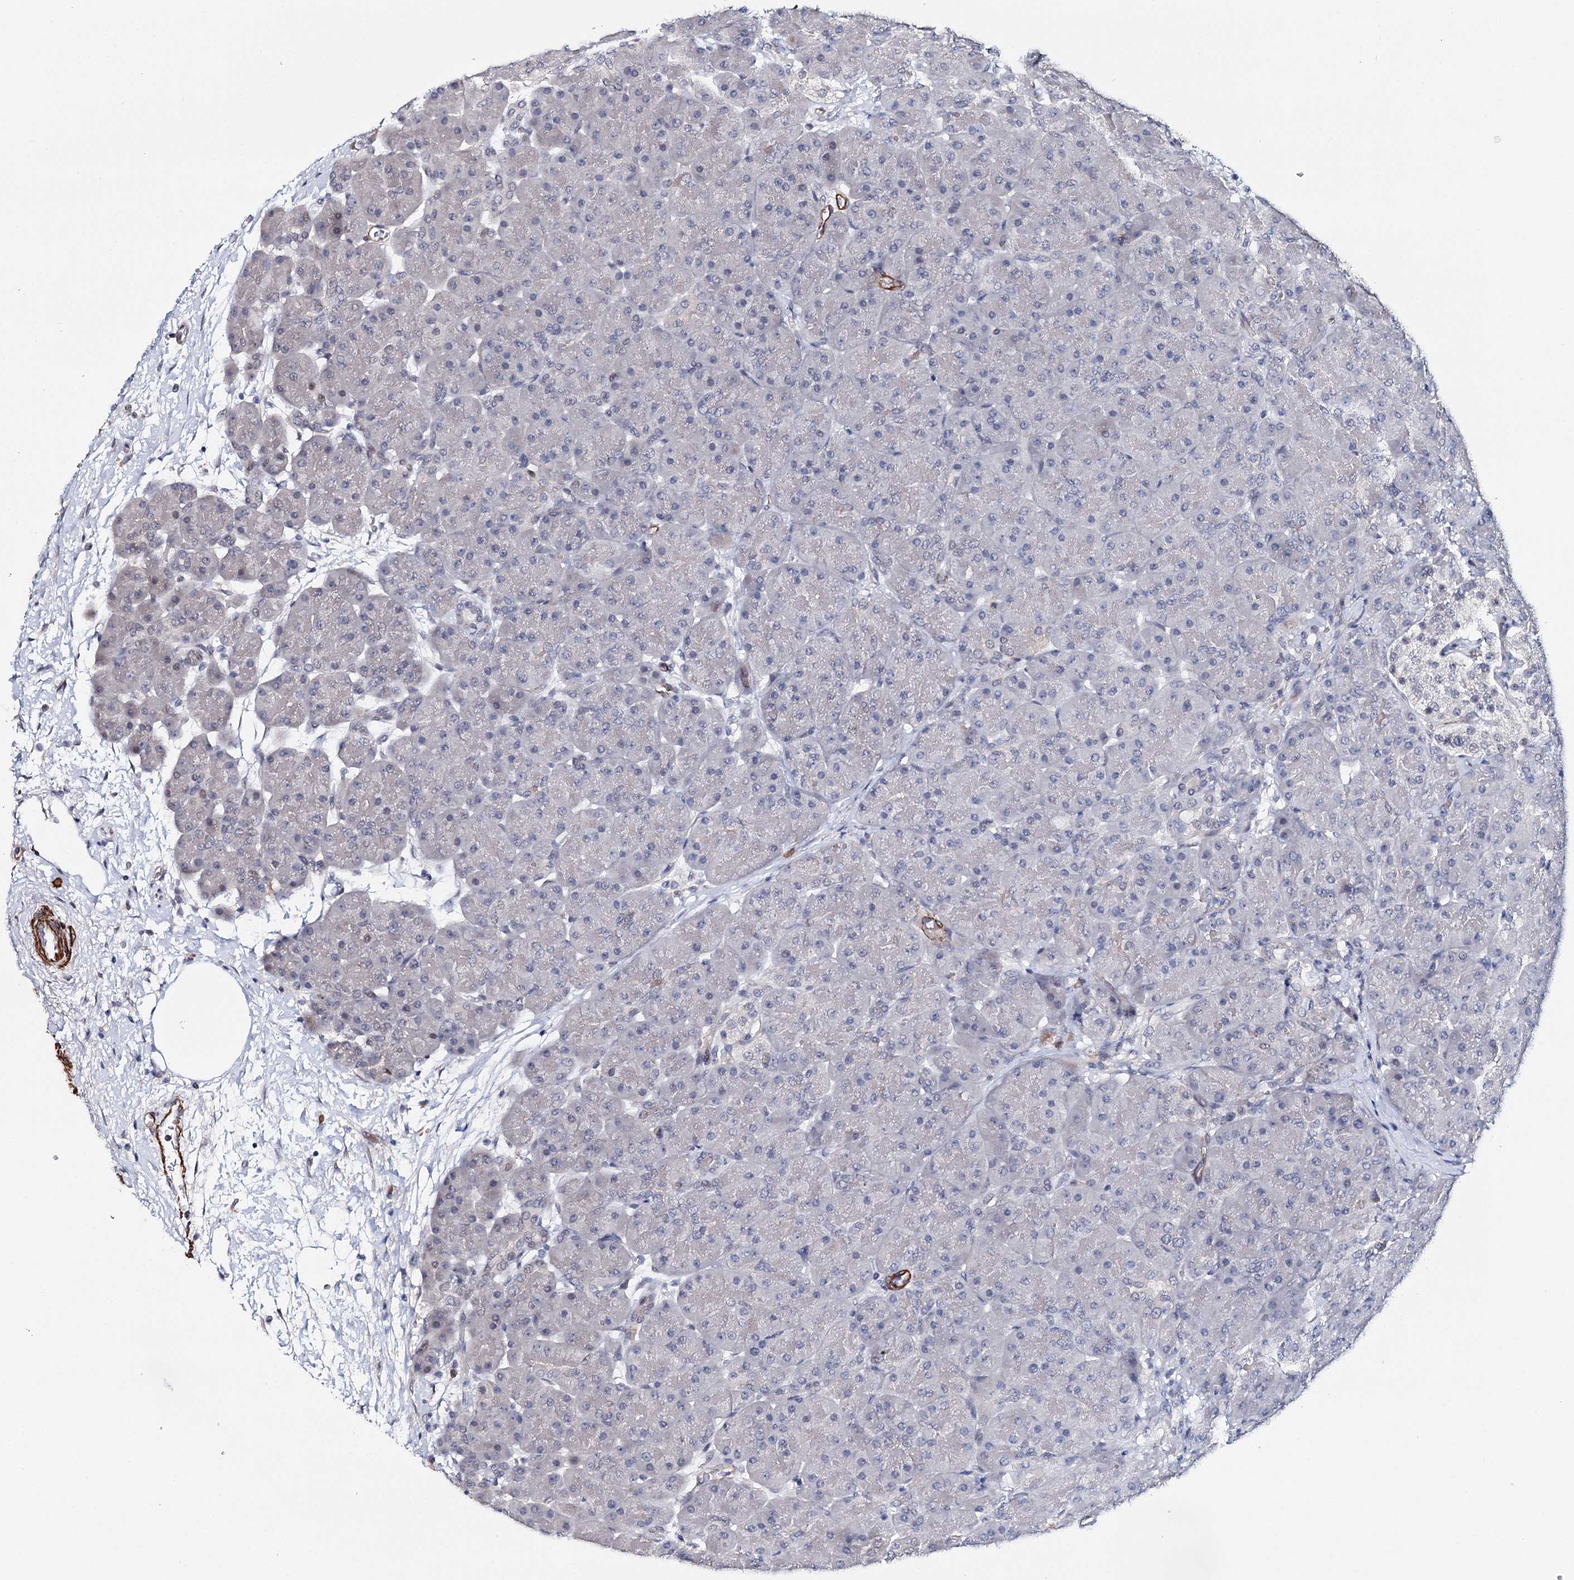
{"staining": {"intensity": "negative", "quantity": "none", "location": "none"}, "tissue": "pancreas", "cell_type": "Exocrine glandular cells", "image_type": "normal", "snomed": [{"axis": "morphology", "description": "Normal tissue, NOS"}, {"axis": "topography", "description": "Pancreas"}], "caption": "An immunohistochemistry image of normal pancreas is shown. There is no staining in exocrine glandular cells of pancreas. The staining is performed using DAB (3,3'-diaminobenzidine) brown chromogen with nuclei counter-stained in using hematoxylin.", "gene": "CFAP46", "patient": {"sex": "male", "age": 66}}